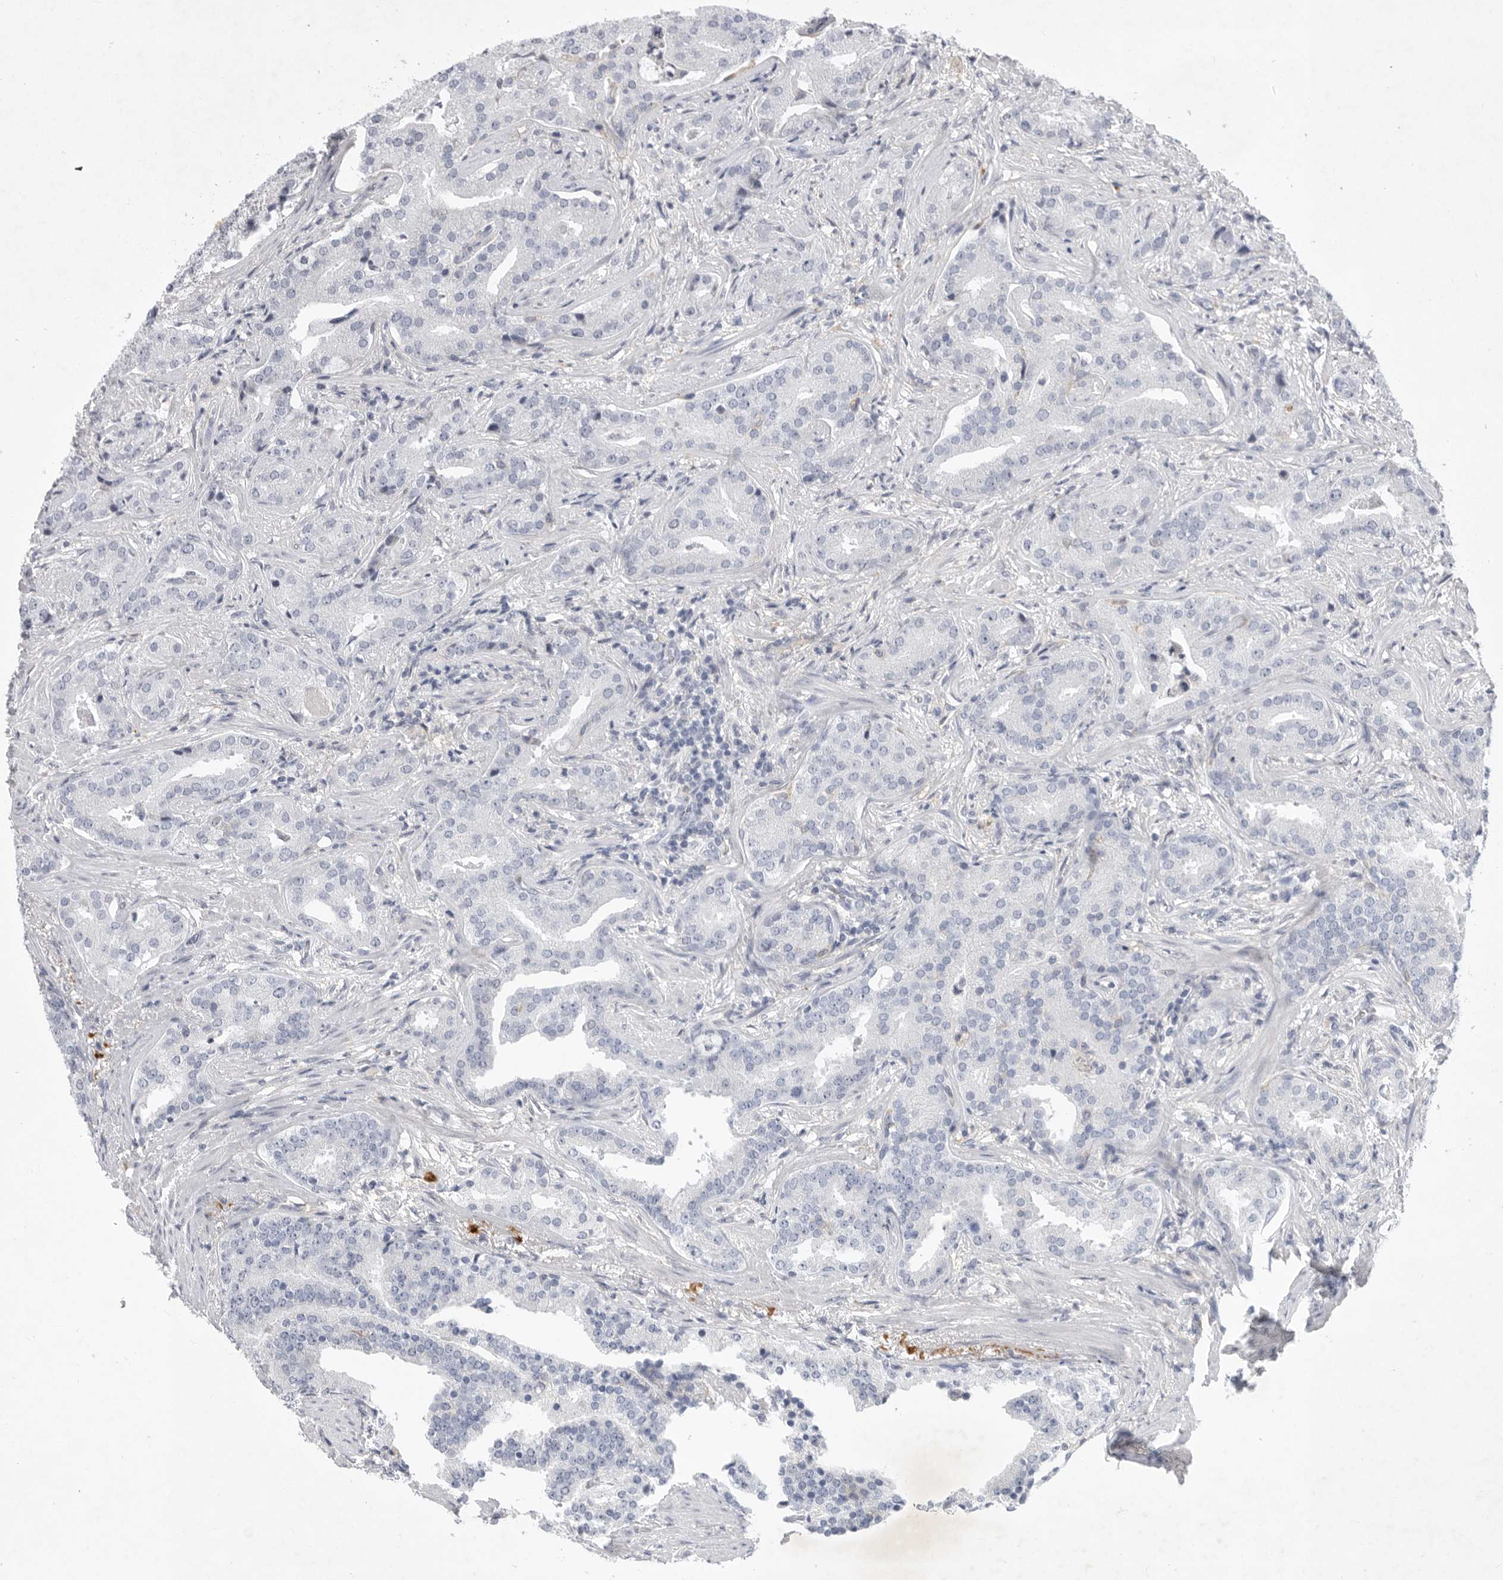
{"staining": {"intensity": "negative", "quantity": "none", "location": "none"}, "tissue": "prostate cancer", "cell_type": "Tumor cells", "image_type": "cancer", "snomed": [{"axis": "morphology", "description": "Adenocarcinoma, Low grade"}, {"axis": "topography", "description": "Prostate"}], "caption": "Micrograph shows no significant protein positivity in tumor cells of low-grade adenocarcinoma (prostate).", "gene": "SIGLEC10", "patient": {"sex": "male", "age": 67}}